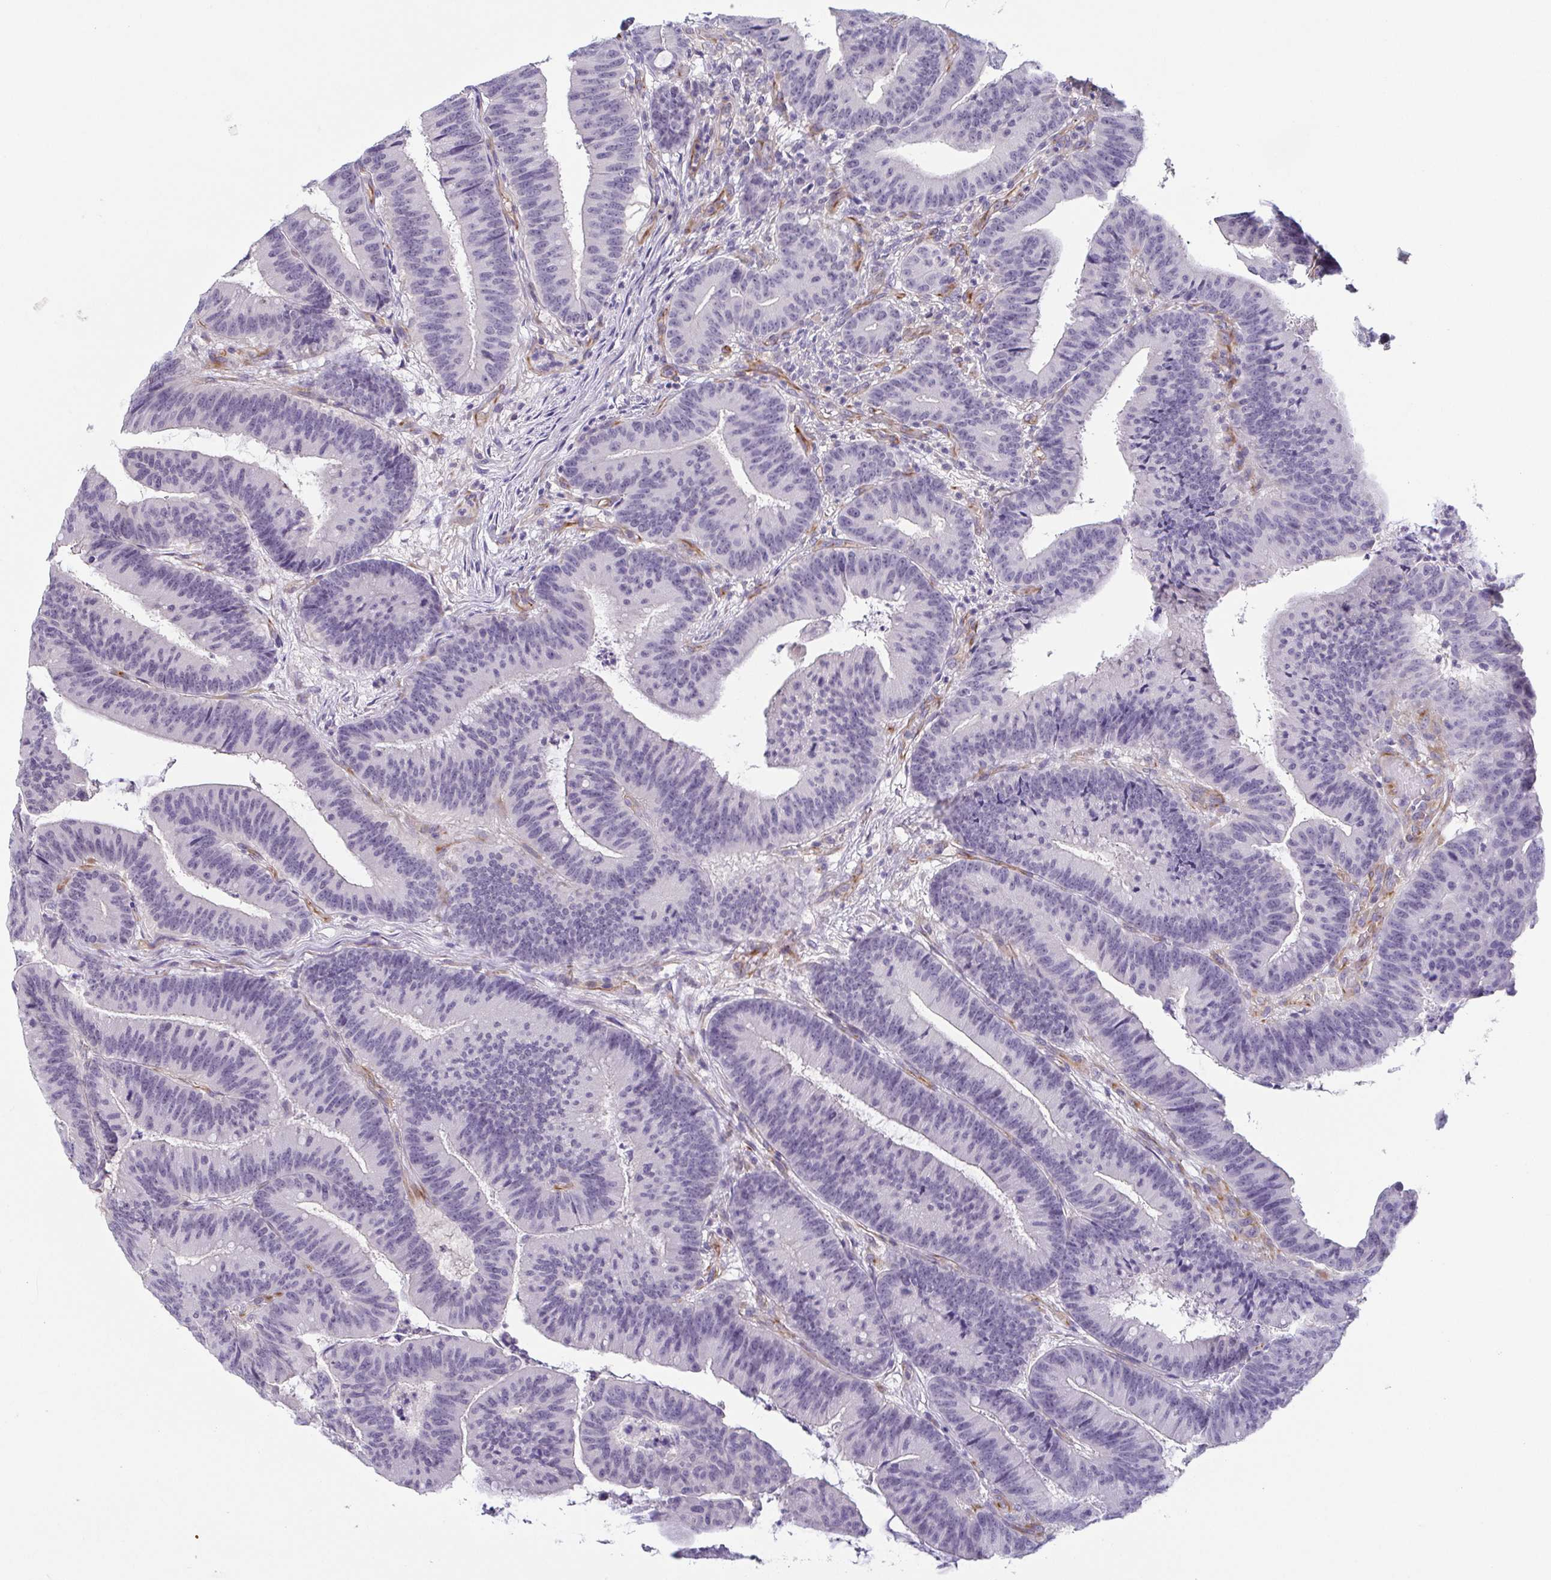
{"staining": {"intensity": "negative", "quantity": "none", "location": "none"}, "tissue": "colorectal cancer", "cell_type": "Tumor cells", "image_type": "cancer", "snomed": [{"axis": "morphology", "description": "Adenocarcinoma, NOS"}, {"axis": "topography", "description": "Colon"}], "caption": "Colorectal cancer (adenocarcinoma) was stained to show a protein in brown. There is no significant positivity in tumor cells.", "gene": "COL17A1", "patient": {"sex": "female", "age": 78}}